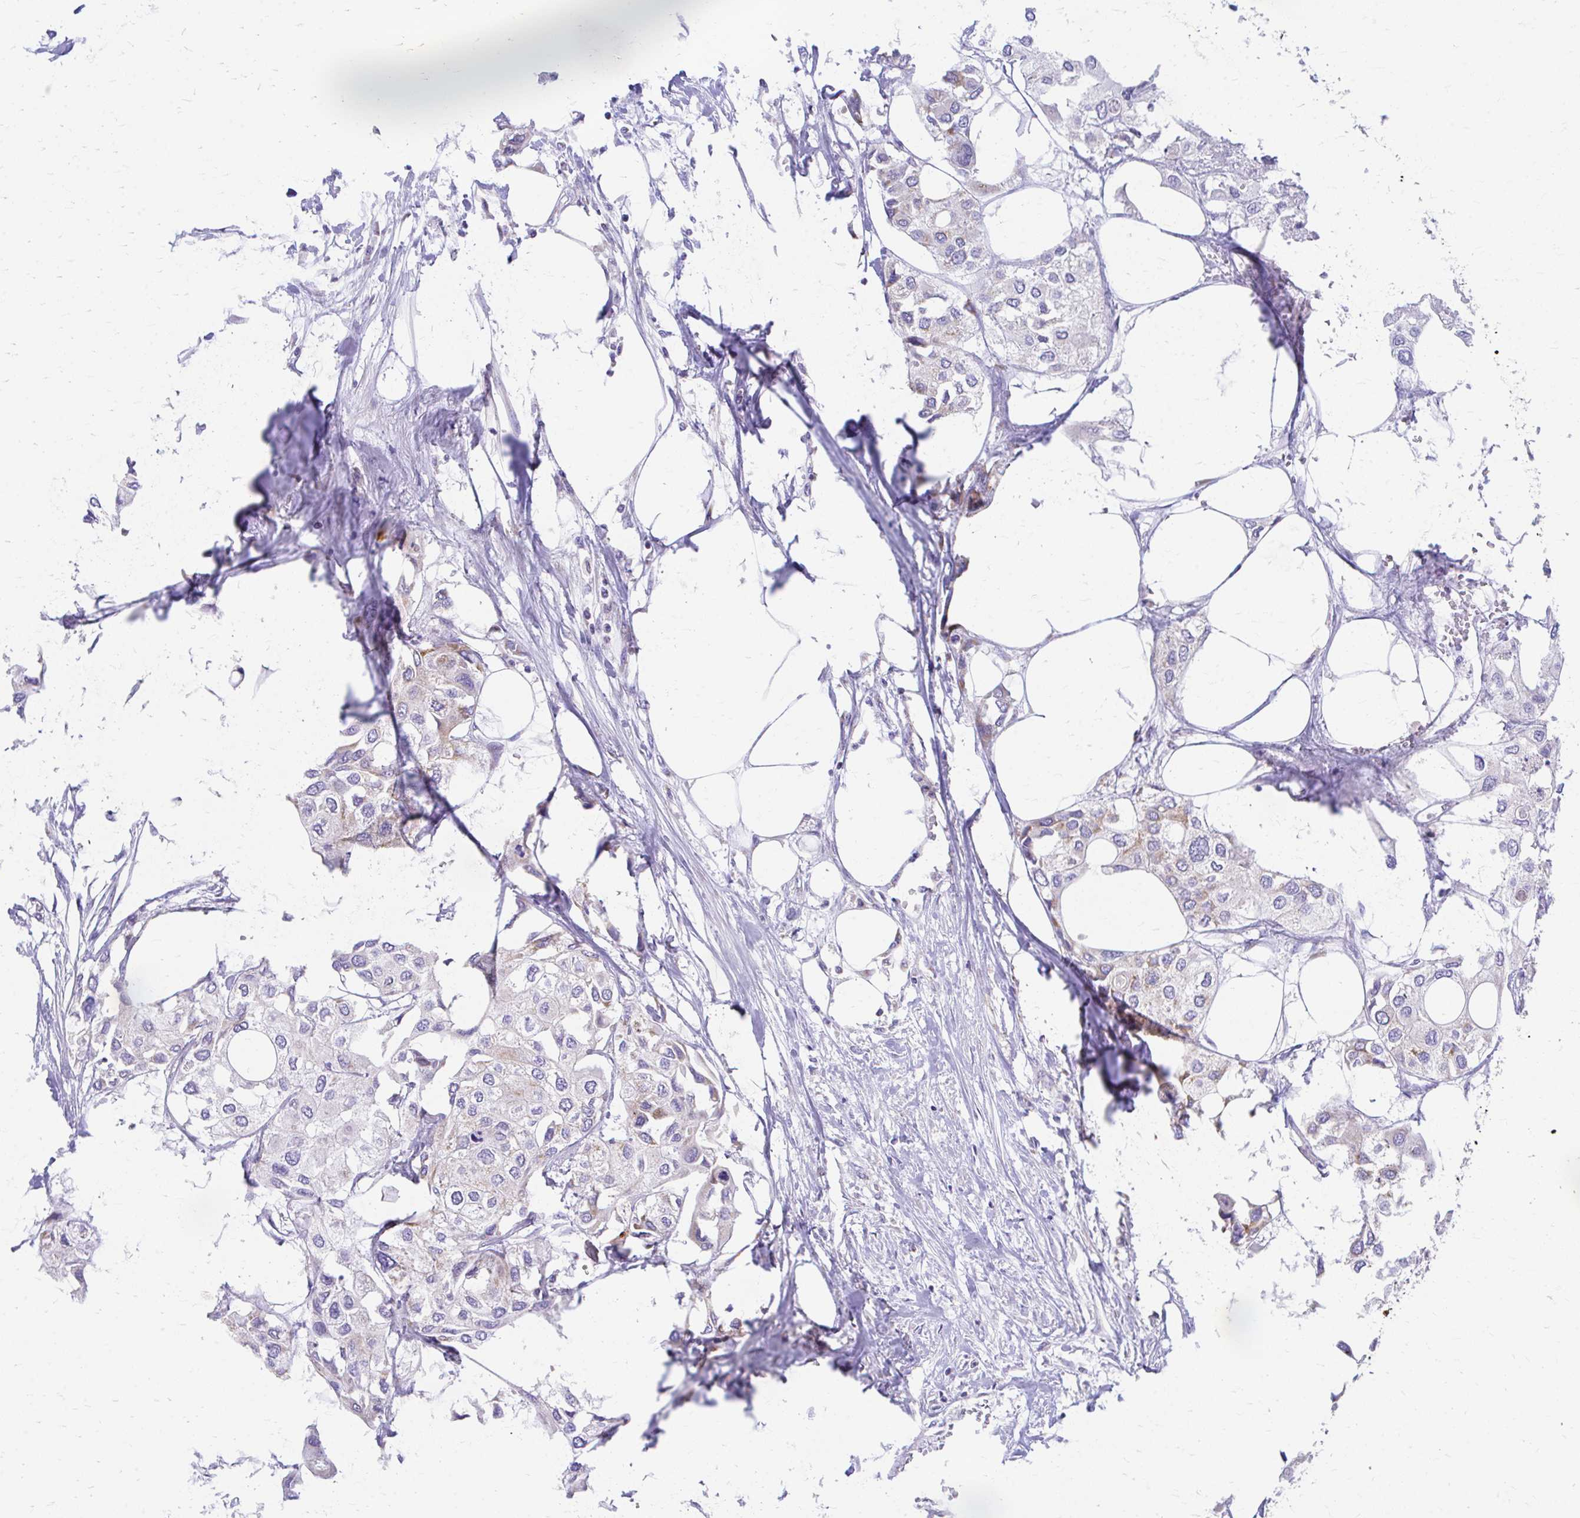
{"staining": {"intensity": "weak", "quantity": "<25%", "location": "cytoplasmic/membranous"}, "tissue": "urothelial cancer", "cell_type": "Tumor cells", "image_type": "cancer", "snomed": [{"axis": "morphology", "description": "Urothelial carcinoma, High grade"}, {"axis": "topography", "description": "Urinary bladder"}], "caption": "Immunohistochemistry histopathology image of urothelial carcinoma (high-grade) stained for a protein (brown), which demonstrates no expression in tumor cells.", "gene": "MRPL19", "patient": {"sex": "male", "age": 64}}